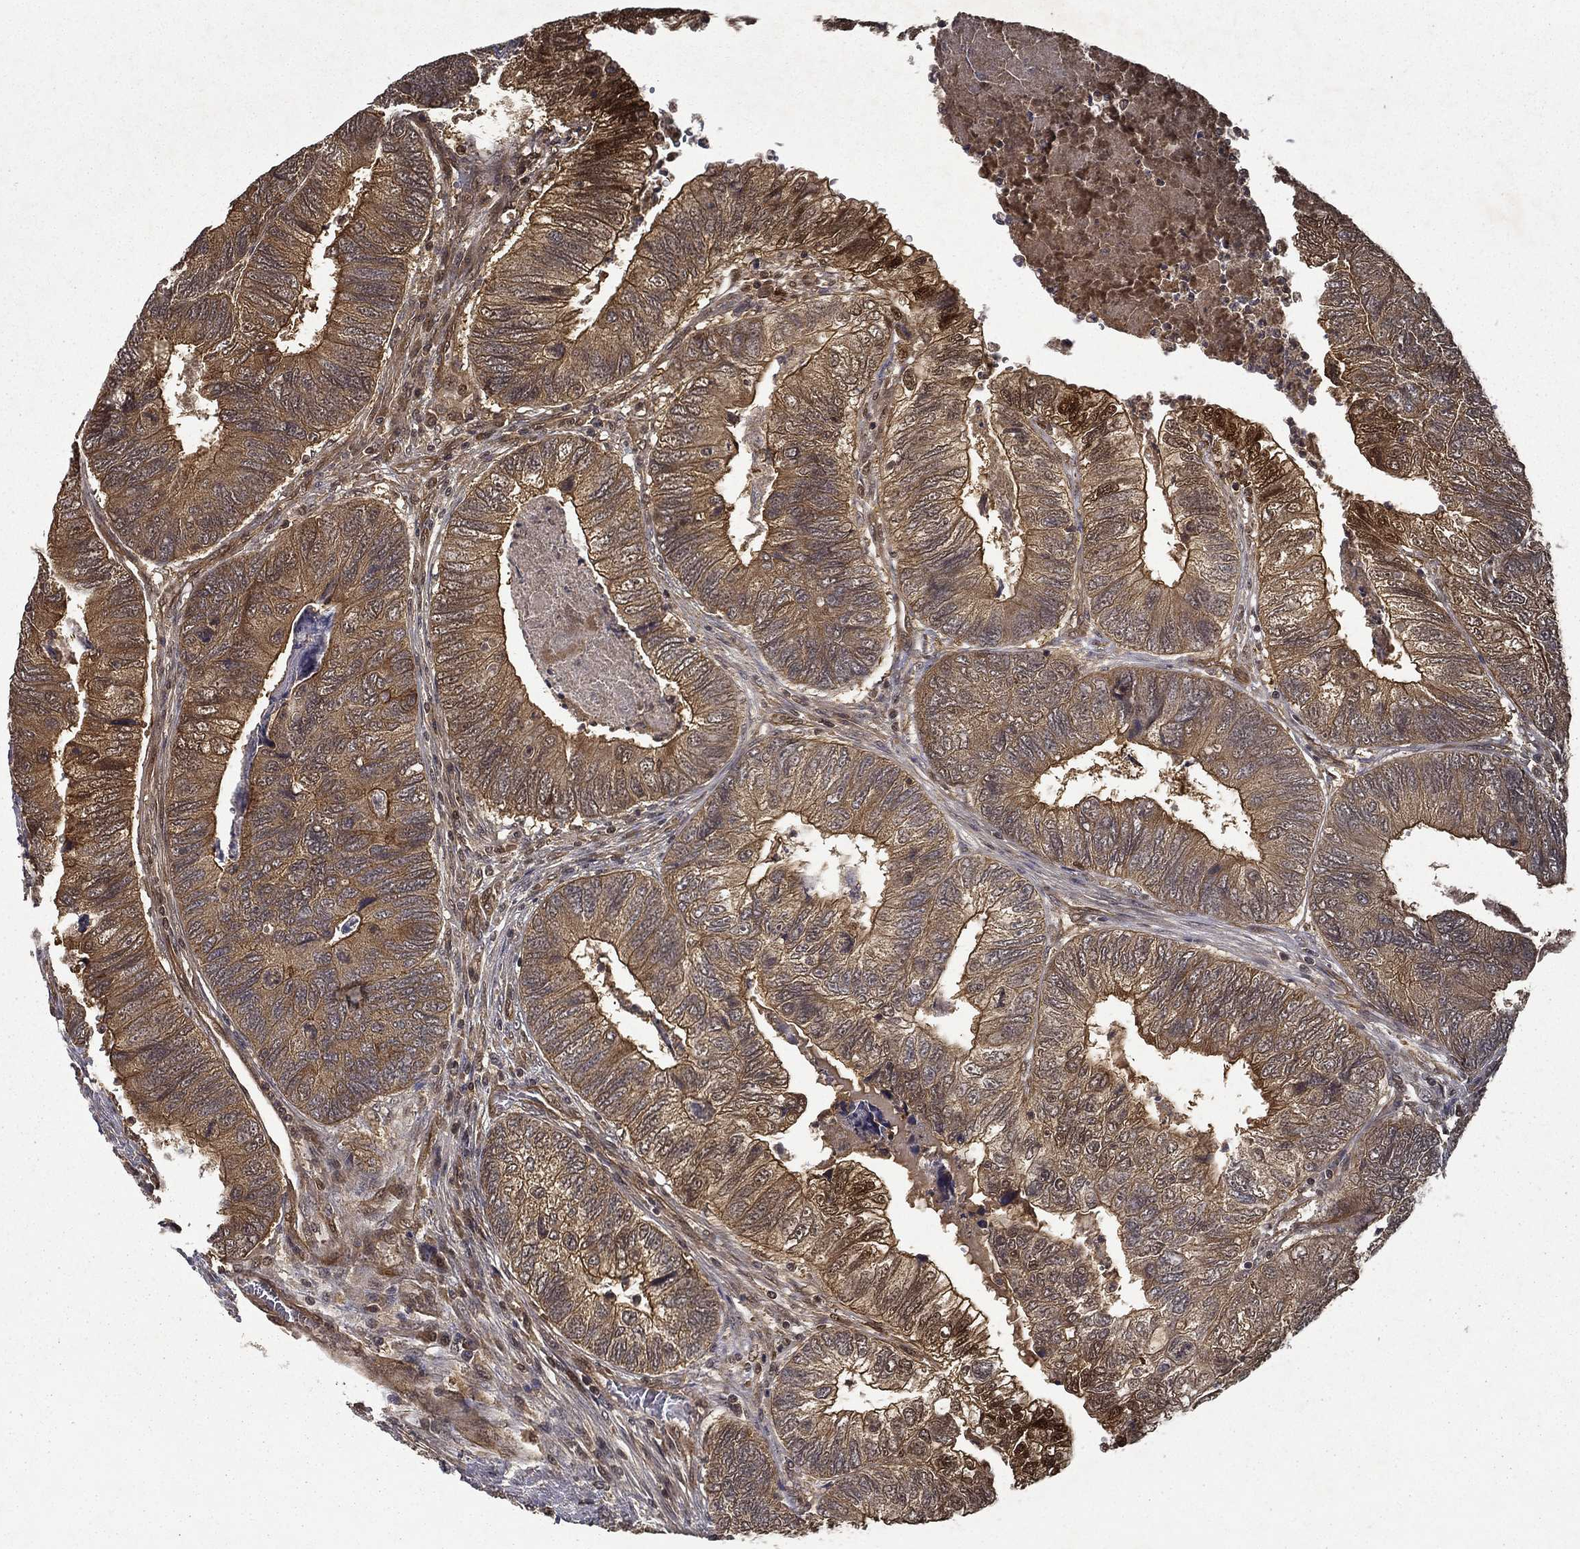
{"staining": {"intensity": "weak", "quantity": ">75%", "location": "cytoplasmic/membranous"}, "tissue": "colorectal cancer", "cell_type": "Tumor cells", "image_type": "cancer", "snomed": [{"axis": "morphology", "description": "Adenocarcinoma, NOS"}, {"axis": "topography", "description": "Colon"}], "caption": "Tumor cells exhibit low levels of weak cytoplasmic/membranous staining in about >75% of cells in adenocarcinoma (colorectal).", "gene": "FGD1", "patient": {"sex": "female", "age": 67}}